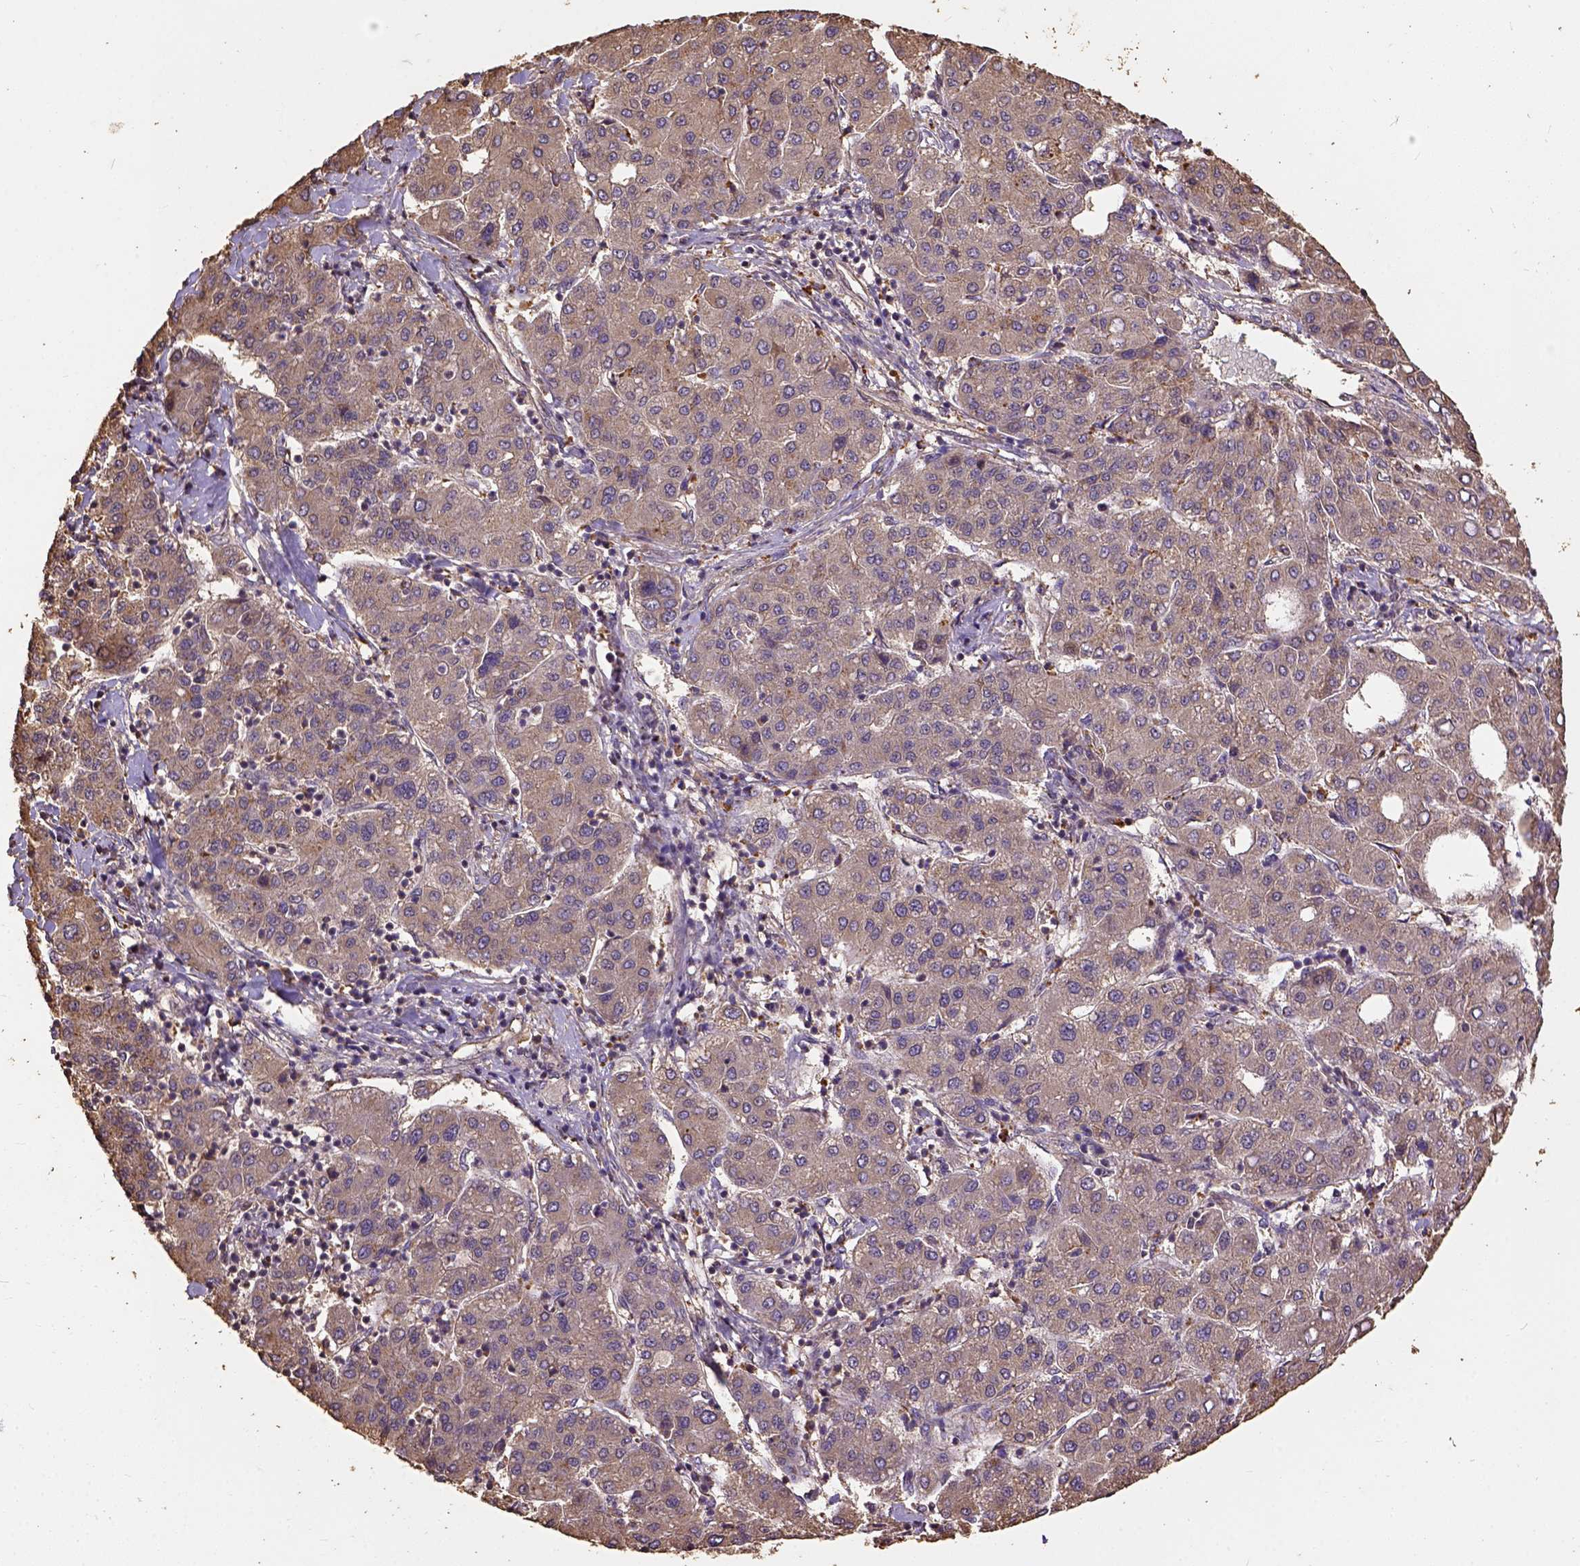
{"staining": {"intensity": "moderate", "quantity": "<25%", "location": "cytoplasmic/membranous"}, "tissue": "liver cancer", "cell_type": "Tumor cells", "image_type": "cancer", "snomed": [{"axis": "morphology", "description": "Carcinoma, Hepatocellular, NOS"}, {"axis": "topography", "description": "Liver"}], "caption": "Immunohistochemical staining of liver cancer (hepatocellular carcinoma) shows moderate cytoplasmic/membranous protein positivity in approximately <25% of tumor cells. The protein of interest is stained brown, and the nuclei are stained in blue (DAB (3,3'-diaminobenzidine) IHC with brightfield microscopy, high magnification).", "gene": "ATP1B3", "patient": {"sex": "male", "age": 65}}